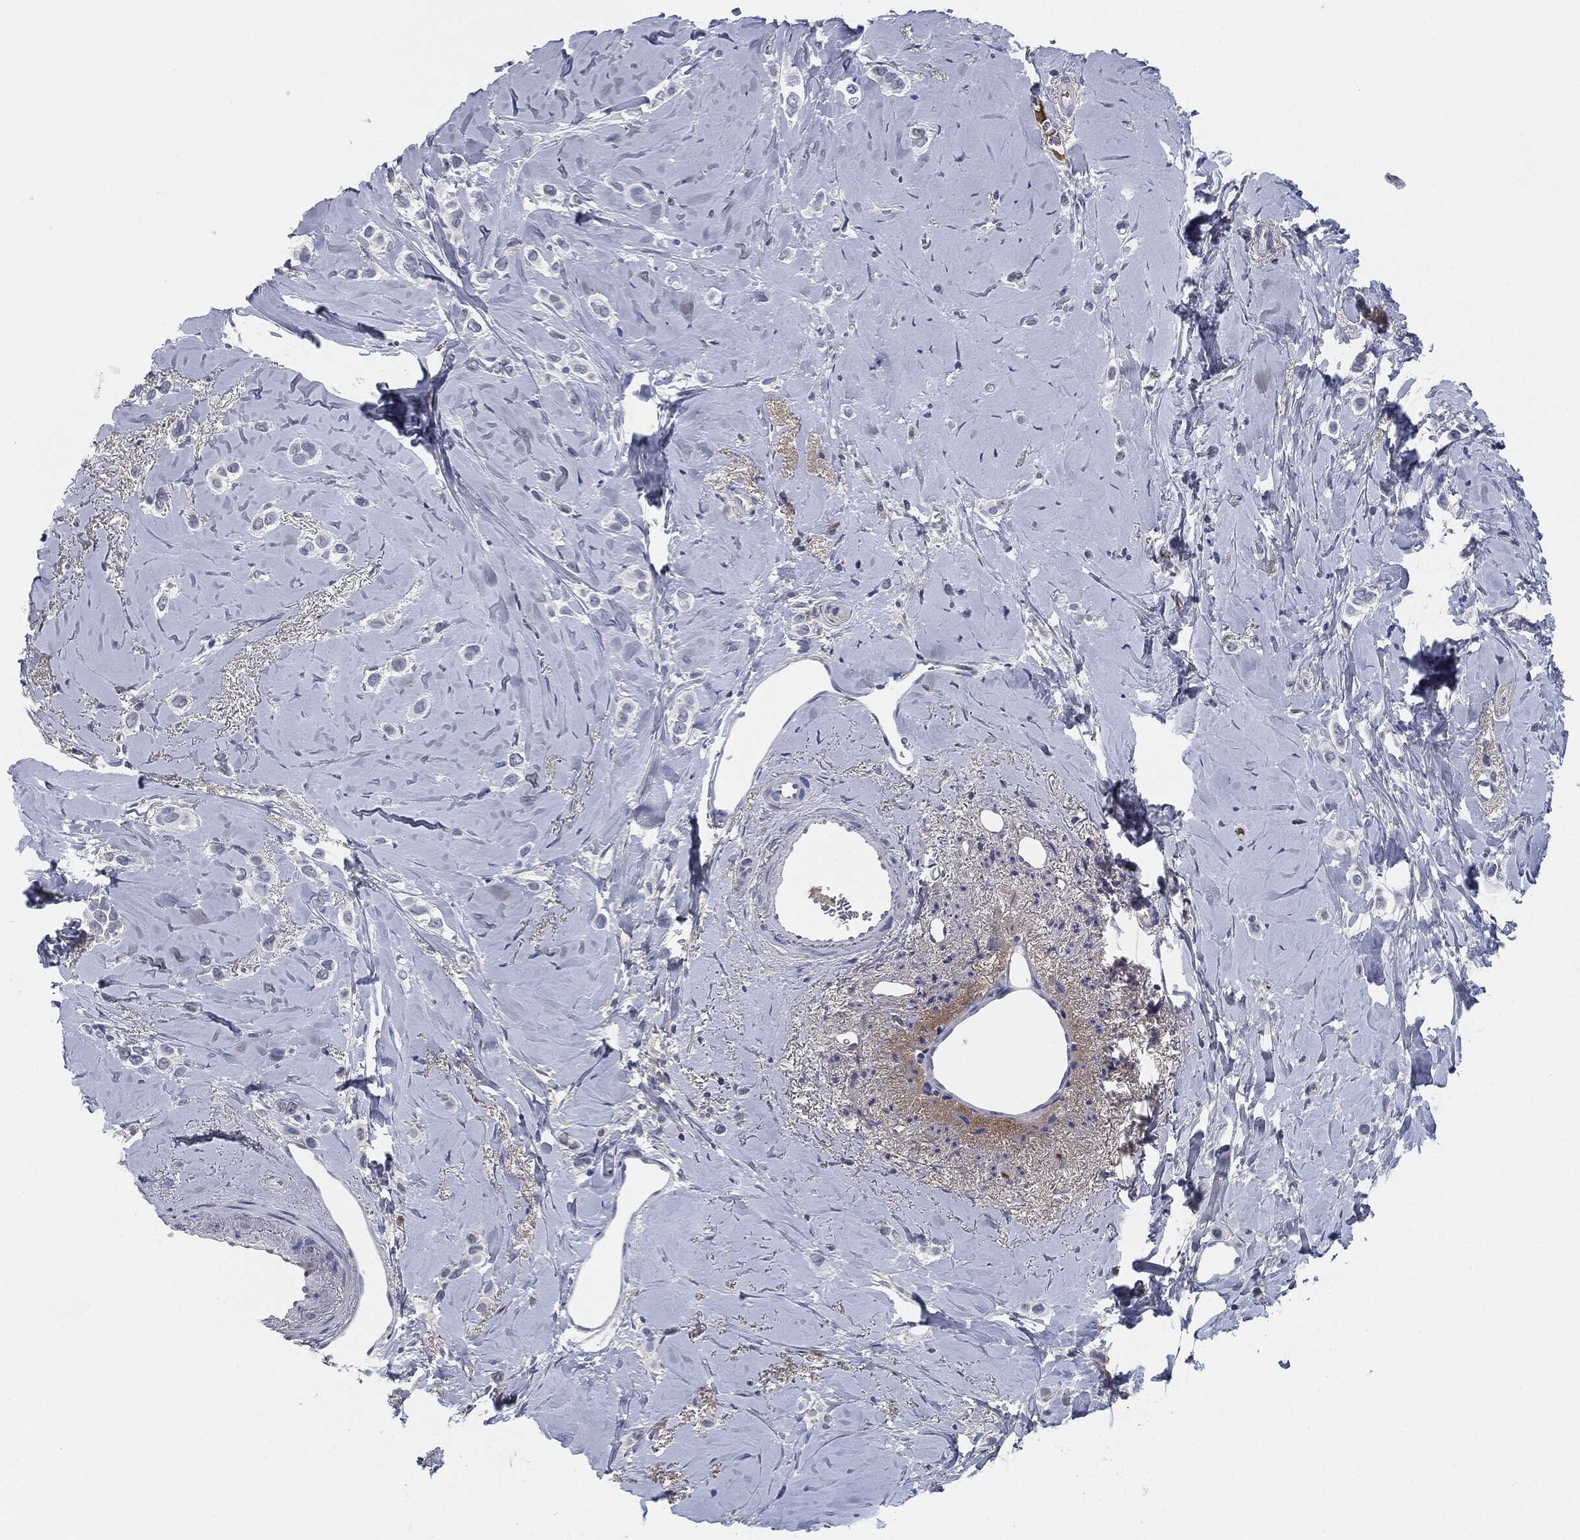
{"staining": {"intensity": "negative", "quantity": "none", "location": "none"}, "tissue": "breast cancer", "cell_type": "Tumor cells", "image_type": "cancer", "snomed": [{"axis": "morphology", "description": "Lobular carcinoma"}, {"axis": "topography", "description": "Breast"}], "caption": "IHC of breast cancer (lobular carcinoma) exhibits no positivity in tumor cells.", "gene": "SIGLEC7", "patient": {"sex": "female", "age": 66}}